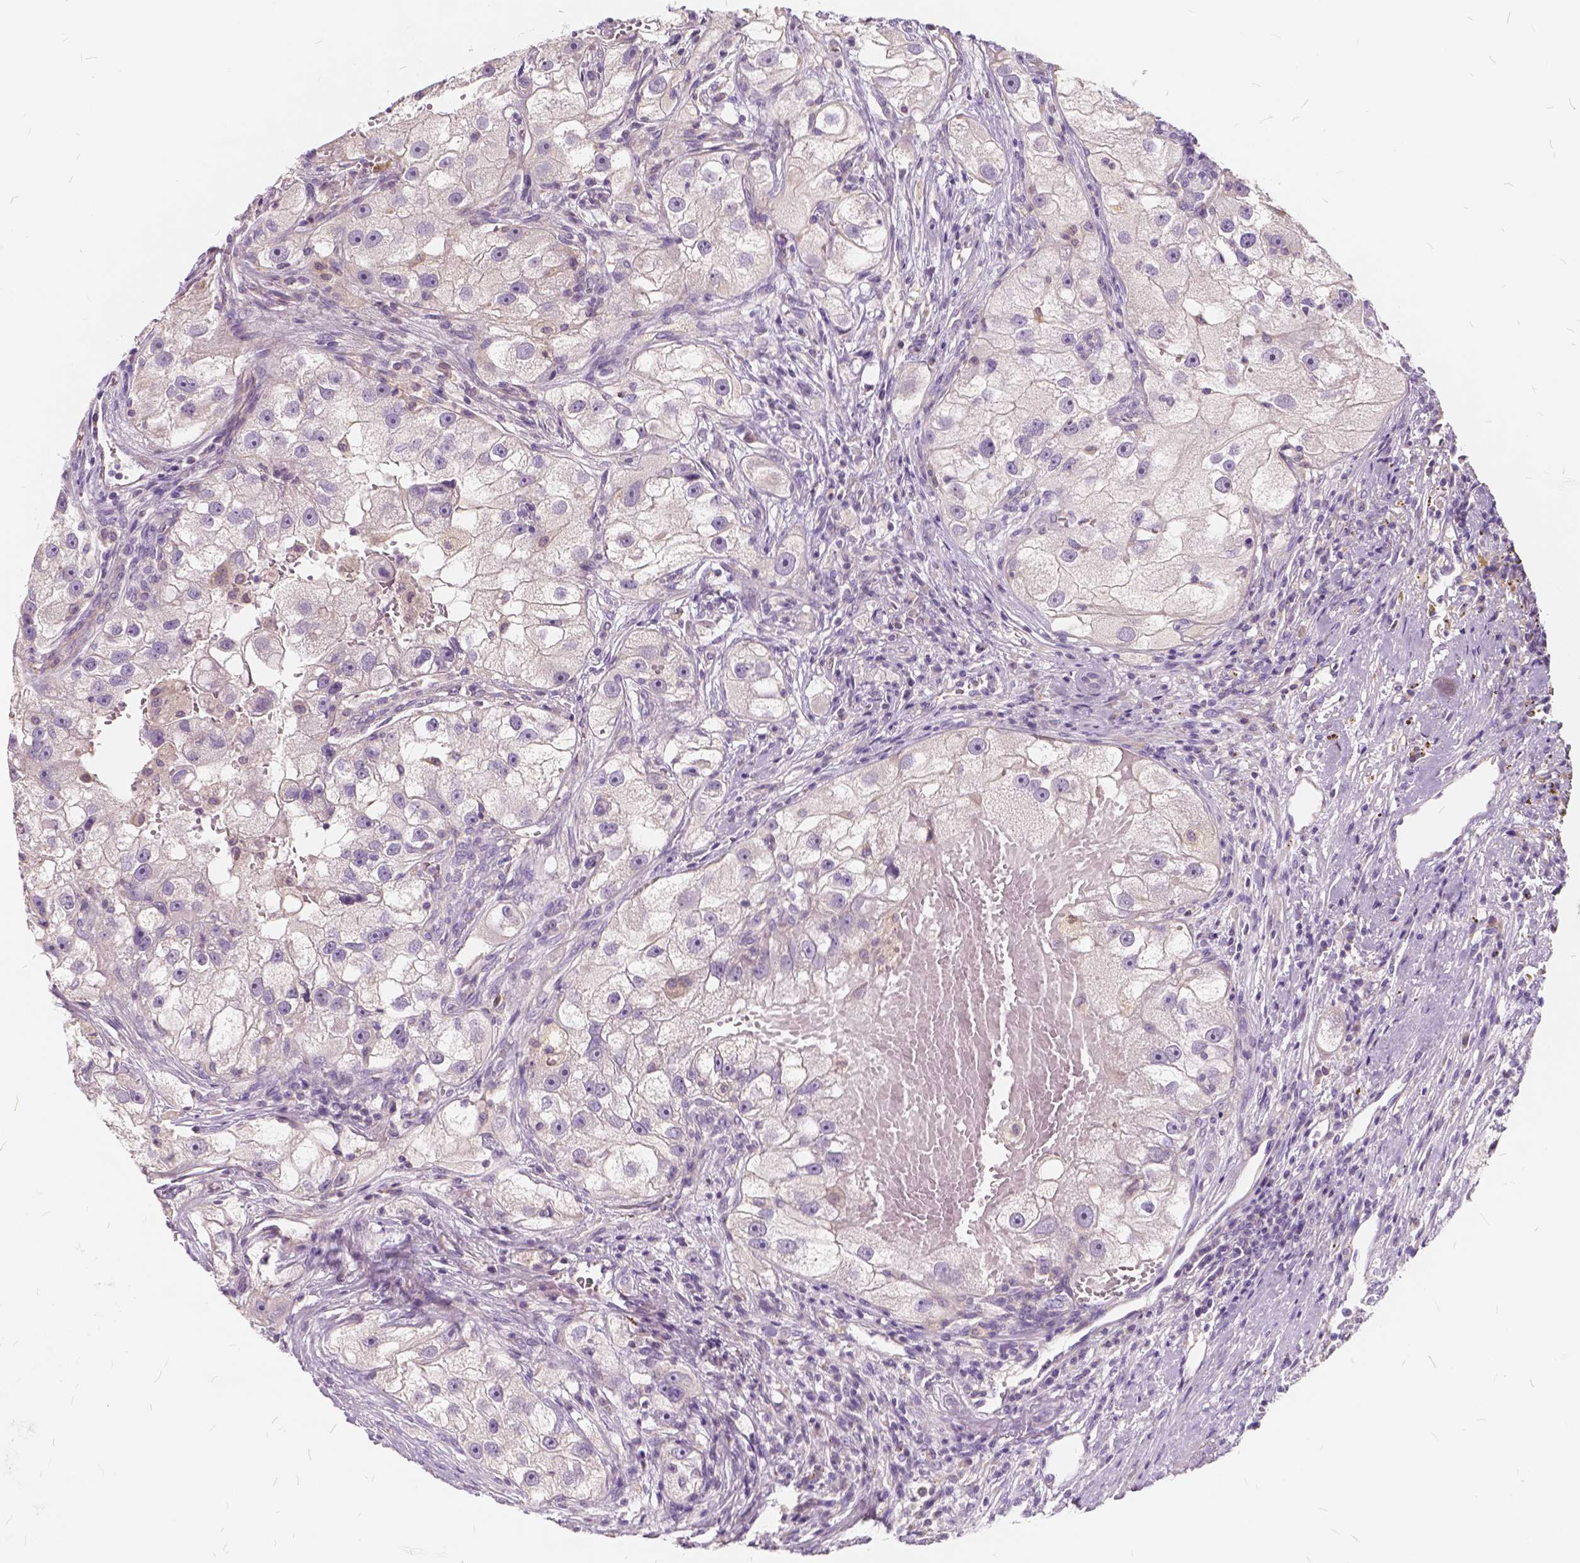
{"staining": {"intensity": "negative", "quantity": "none", "location": "none"}, "tissue": "renal cancer", "cell_type": "Tumor cells", "image_type": "cancer", "snomed": [{"axis": "morphology", "description": "Adenocarcinoma, NOS"}, {"axis": "topography", "description": "Kidney"}], "caption": "Immunohistochemical staining of human renal adenocarcinoma displays no significant expression in tumor cells. (Brightfield microscopy of DAB immunohistochemistry (IHC) at high magnification).", "gene": "KIAA0513", "patient": {"sex": "male", "age": 63}}